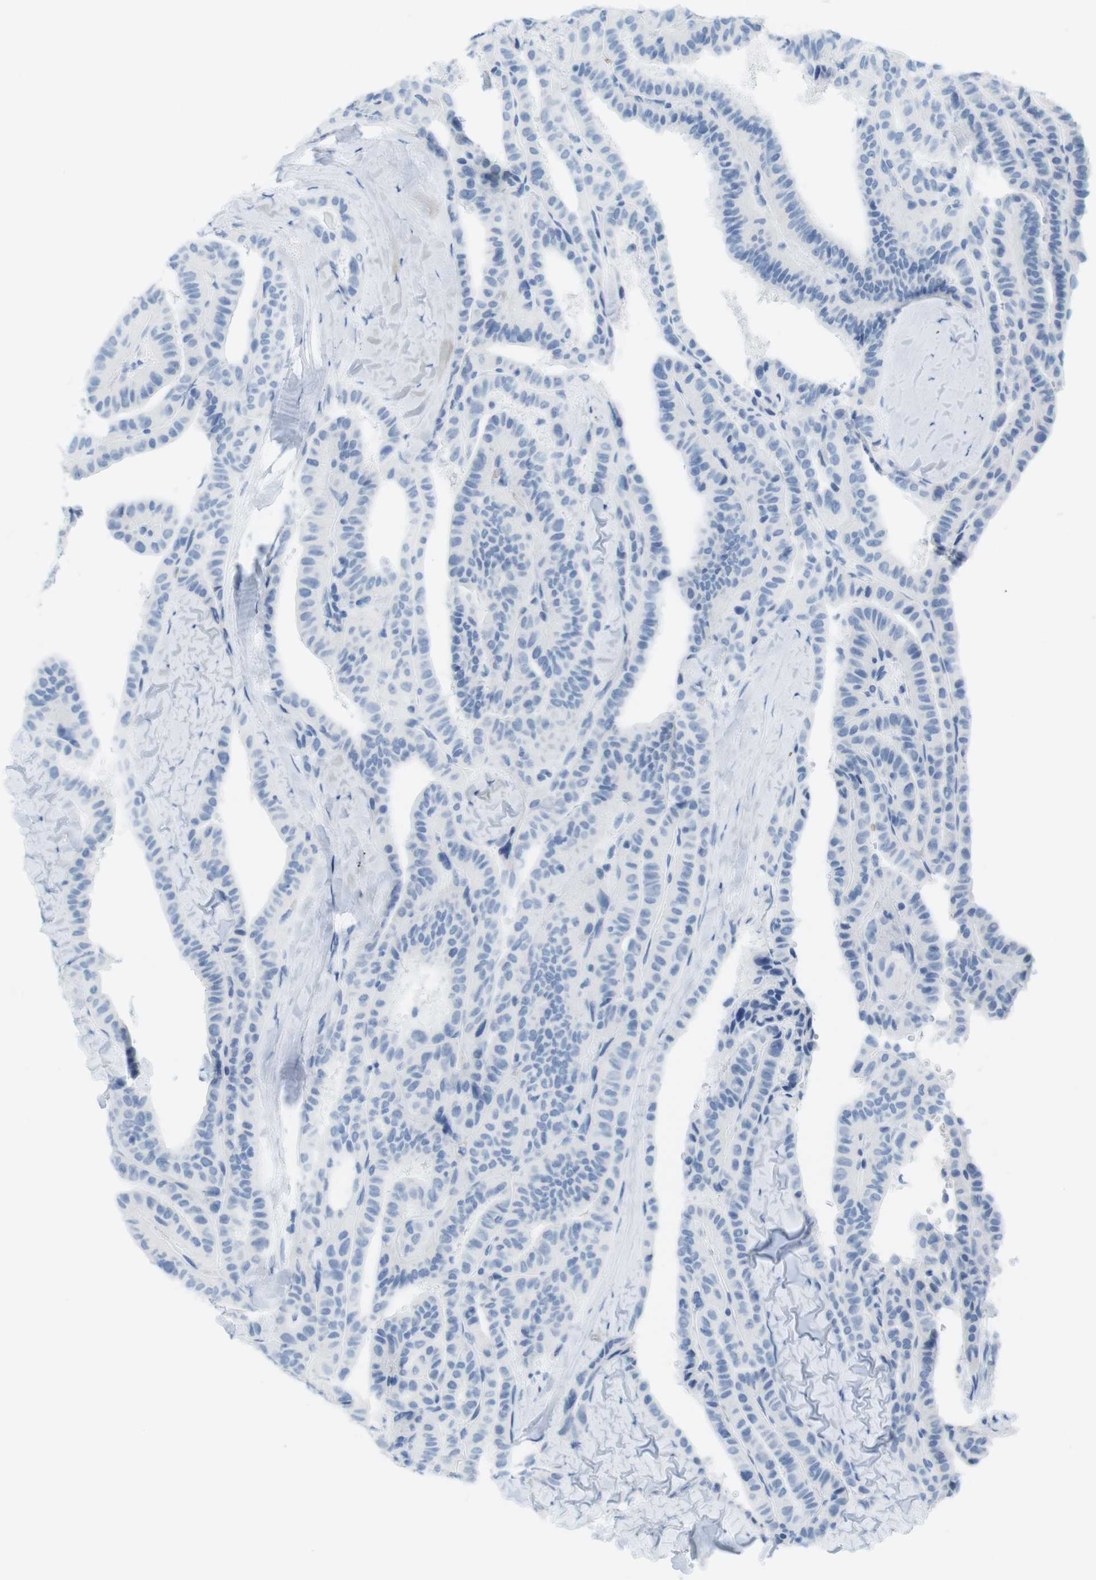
{"staining": {"intensity": "negative", "quantity": "none", "location": "none"}, "tissue": "thyroid cancer", "cell_type": "Tumor cells", "image_type": "cancer", "snomed": [{"axis": "morphology", "description": "Papillary adenocarcinoma, NOS"}, {"axis": "topography", "description": "Thyroid gland"}], "caption": "A histopathology image of human thyroid papillary adenocarcinoma is negative for staining in tumor cells.", "gene": "TNNT2", "patient": {"sex": "male", "age": 77}}